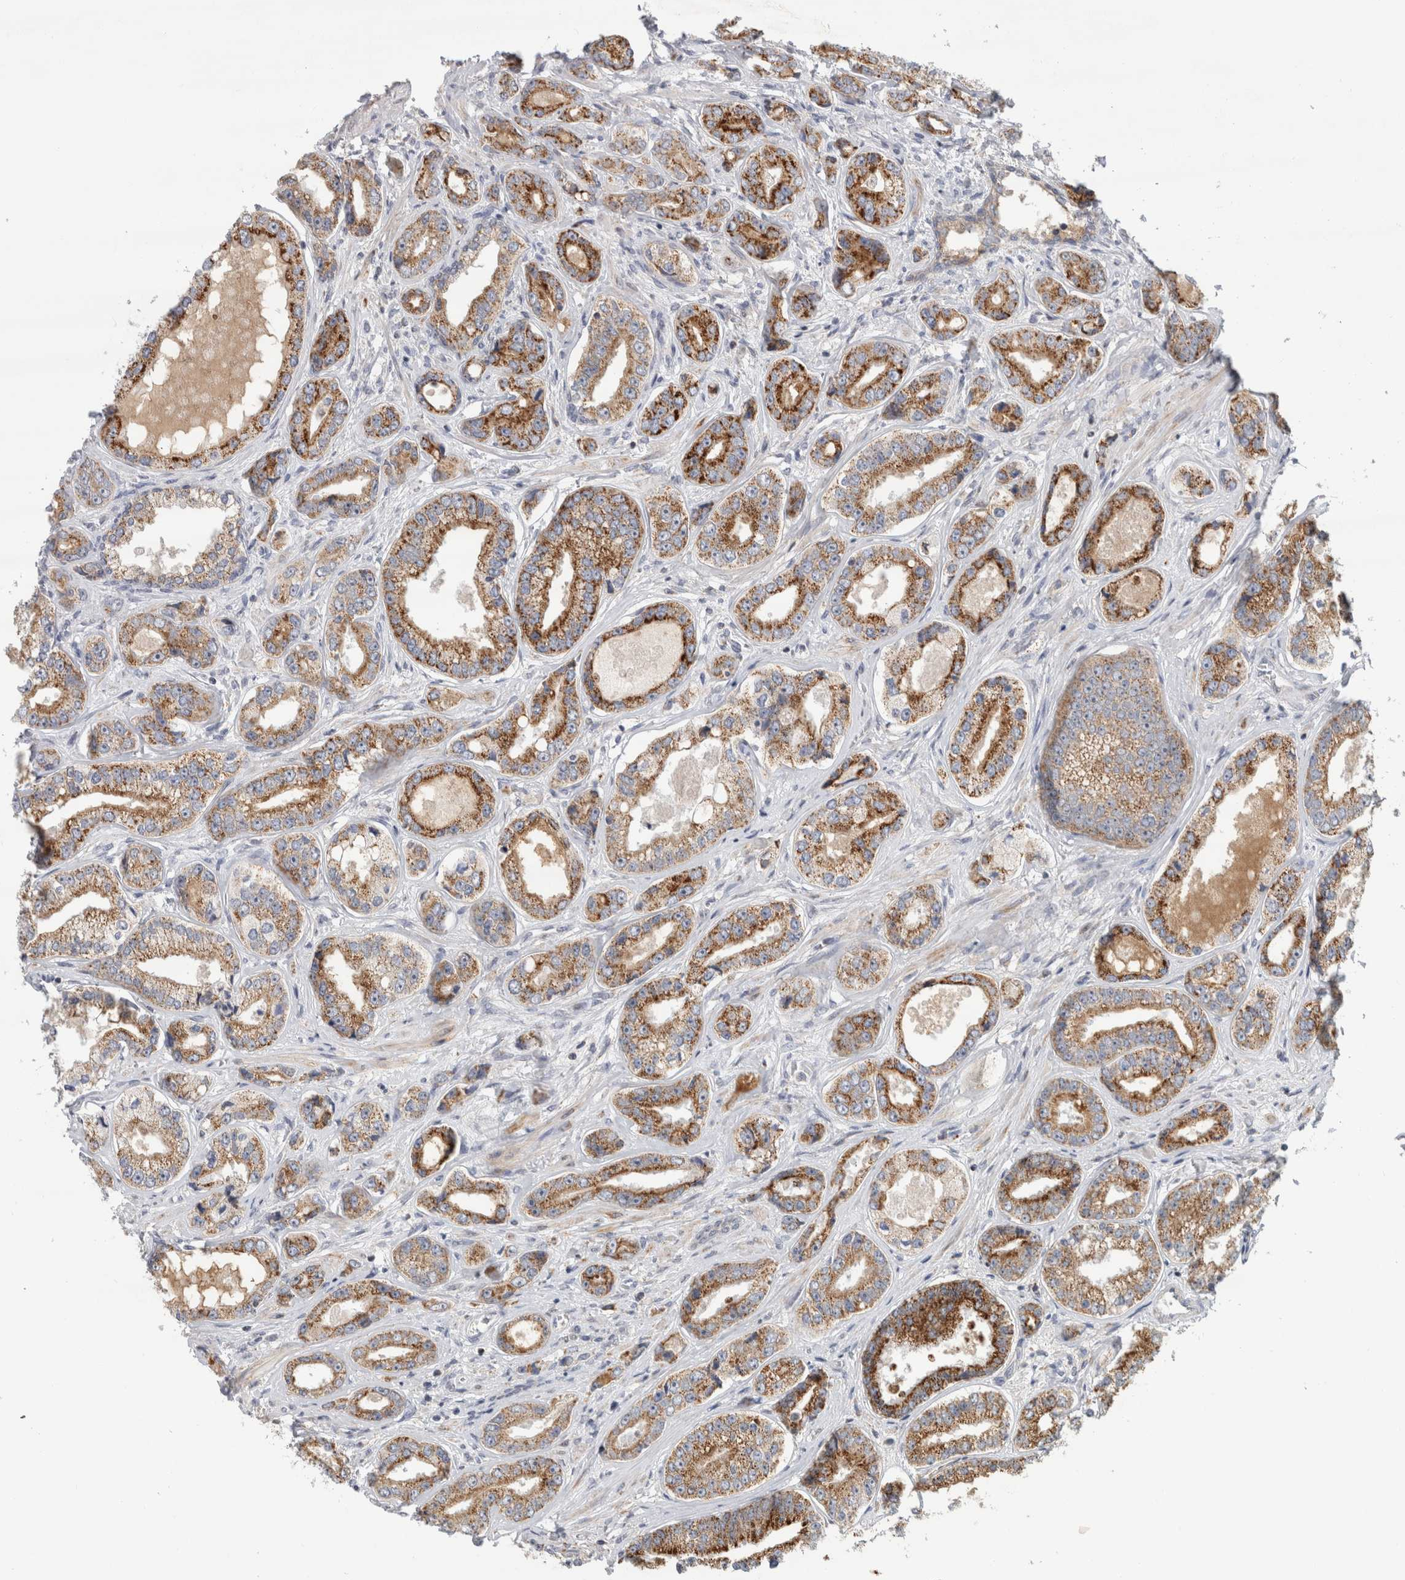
{"staining": {"intensity": "strong", "quantity": ">75%", "location": "cytoplasmic/membranous"}, "tissue": "prostate cancer", "cell_type": "Tumor cells", "image_type": "cancer", "snomed": [{"axis": "morphology", "description": "Adenocarcinoma, High grade"}, {"axis": "topography", "description": "Prostate"}], "caption": "IHC (DAB) staining of prostate cancer shows strong cytoplasmic/membranous protein staining in about >75% of tumor cells. (Stains: DAB (3,3'-diaminobenzidine) in brown, nuclei in blue, Microscopy: brightfield microscopy at high magnification).", "gene": "RAB18", "patient": {"sex": "male", "age": 61}}